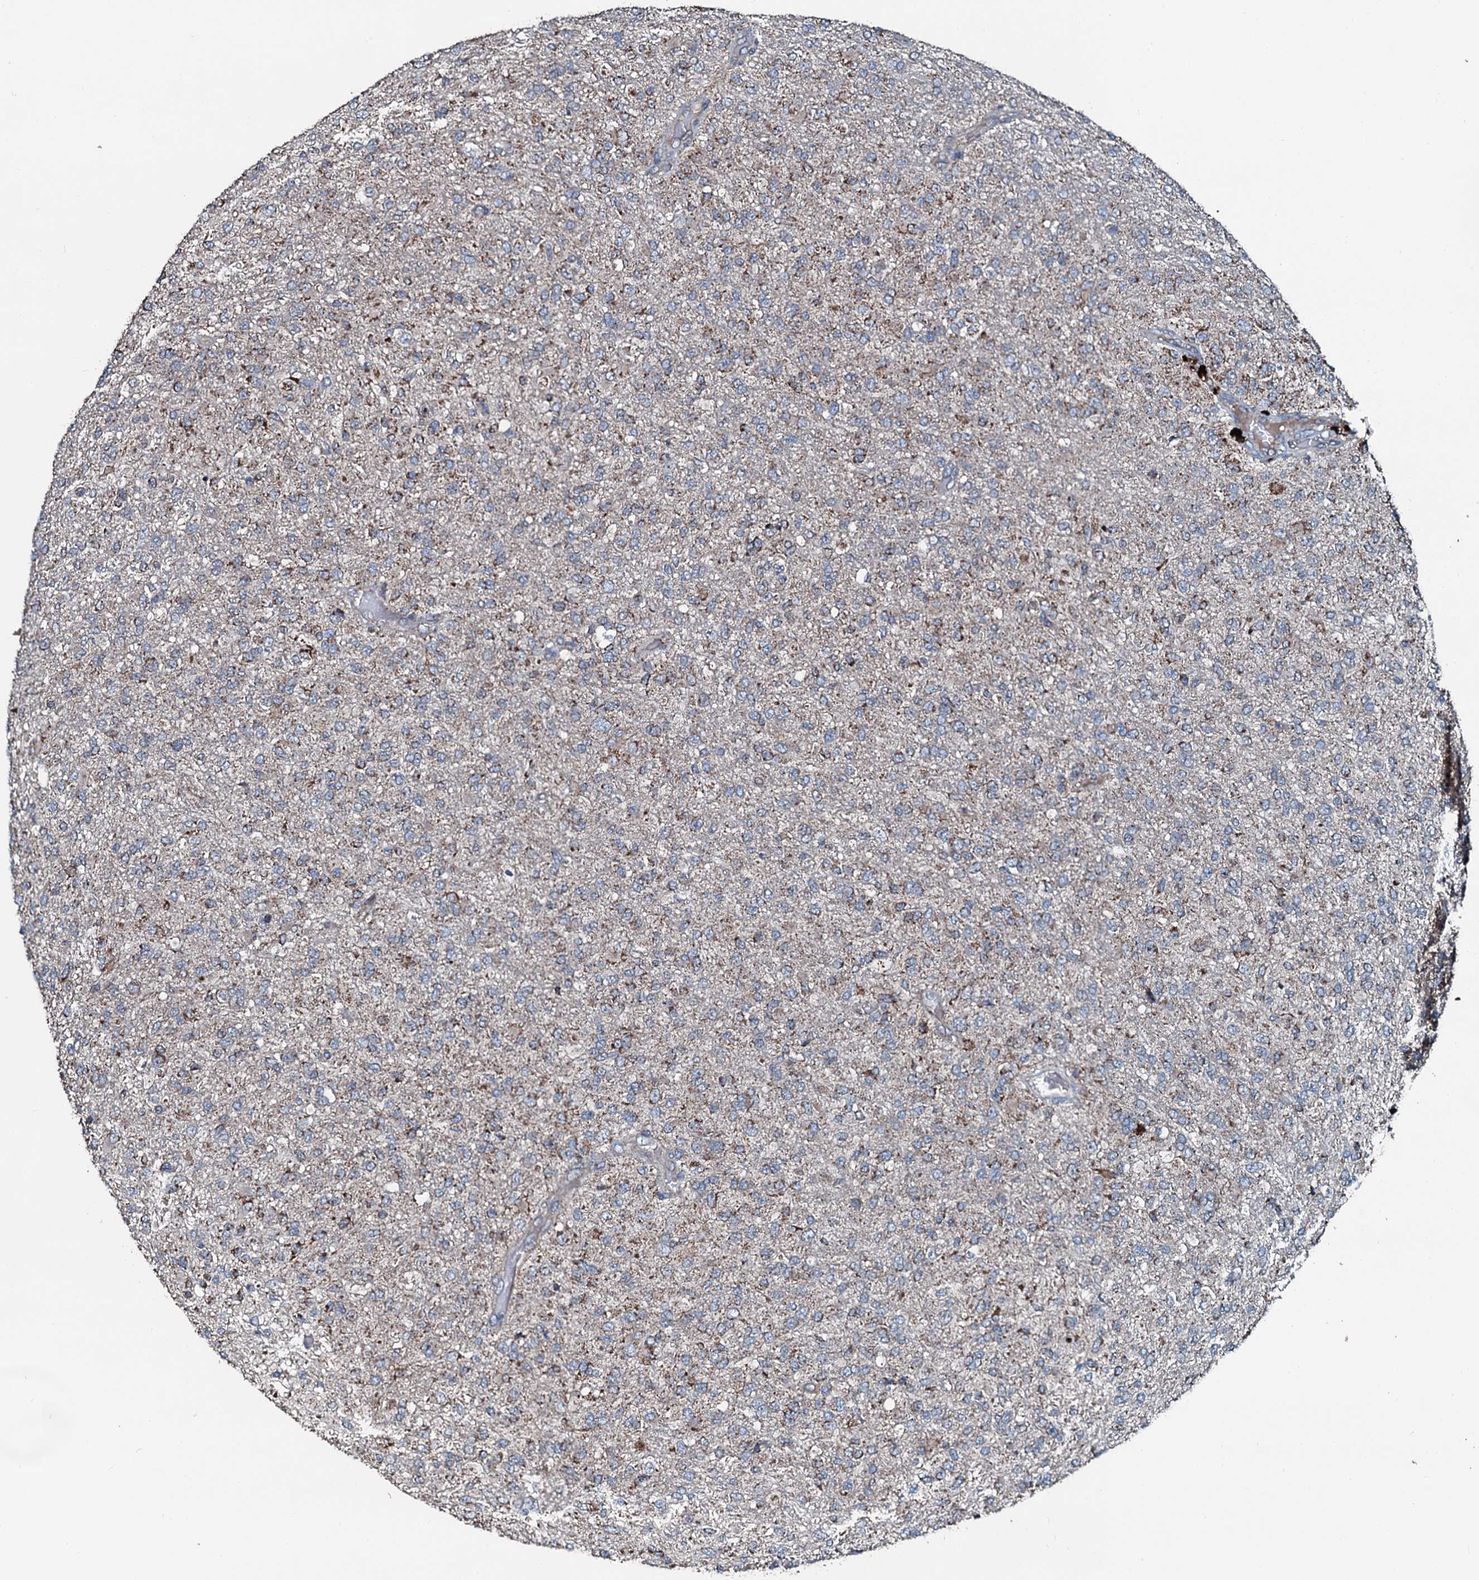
{"staining": {"intensity": "moderate", "quantity": "<25%", "location": "cytoplasmic/membranous"}, "tissue": "glioma", "cell_type": "Tumor cells", "image_type": "cancer", "snomed": [{"axis": "morphology", "description": "Glioma, malignant, High grade"}, {"axis": "topography", "description": "Brain"}], "caption": "There is low levels of moderate cytoplasmic/membranous positivity in tumor cells of malignant glioma (high-grade), as demonstrated by immunohistochemical staining (brown color).", "gene": "ACSS3", "patient": {"sex": "female", "age": 74}}